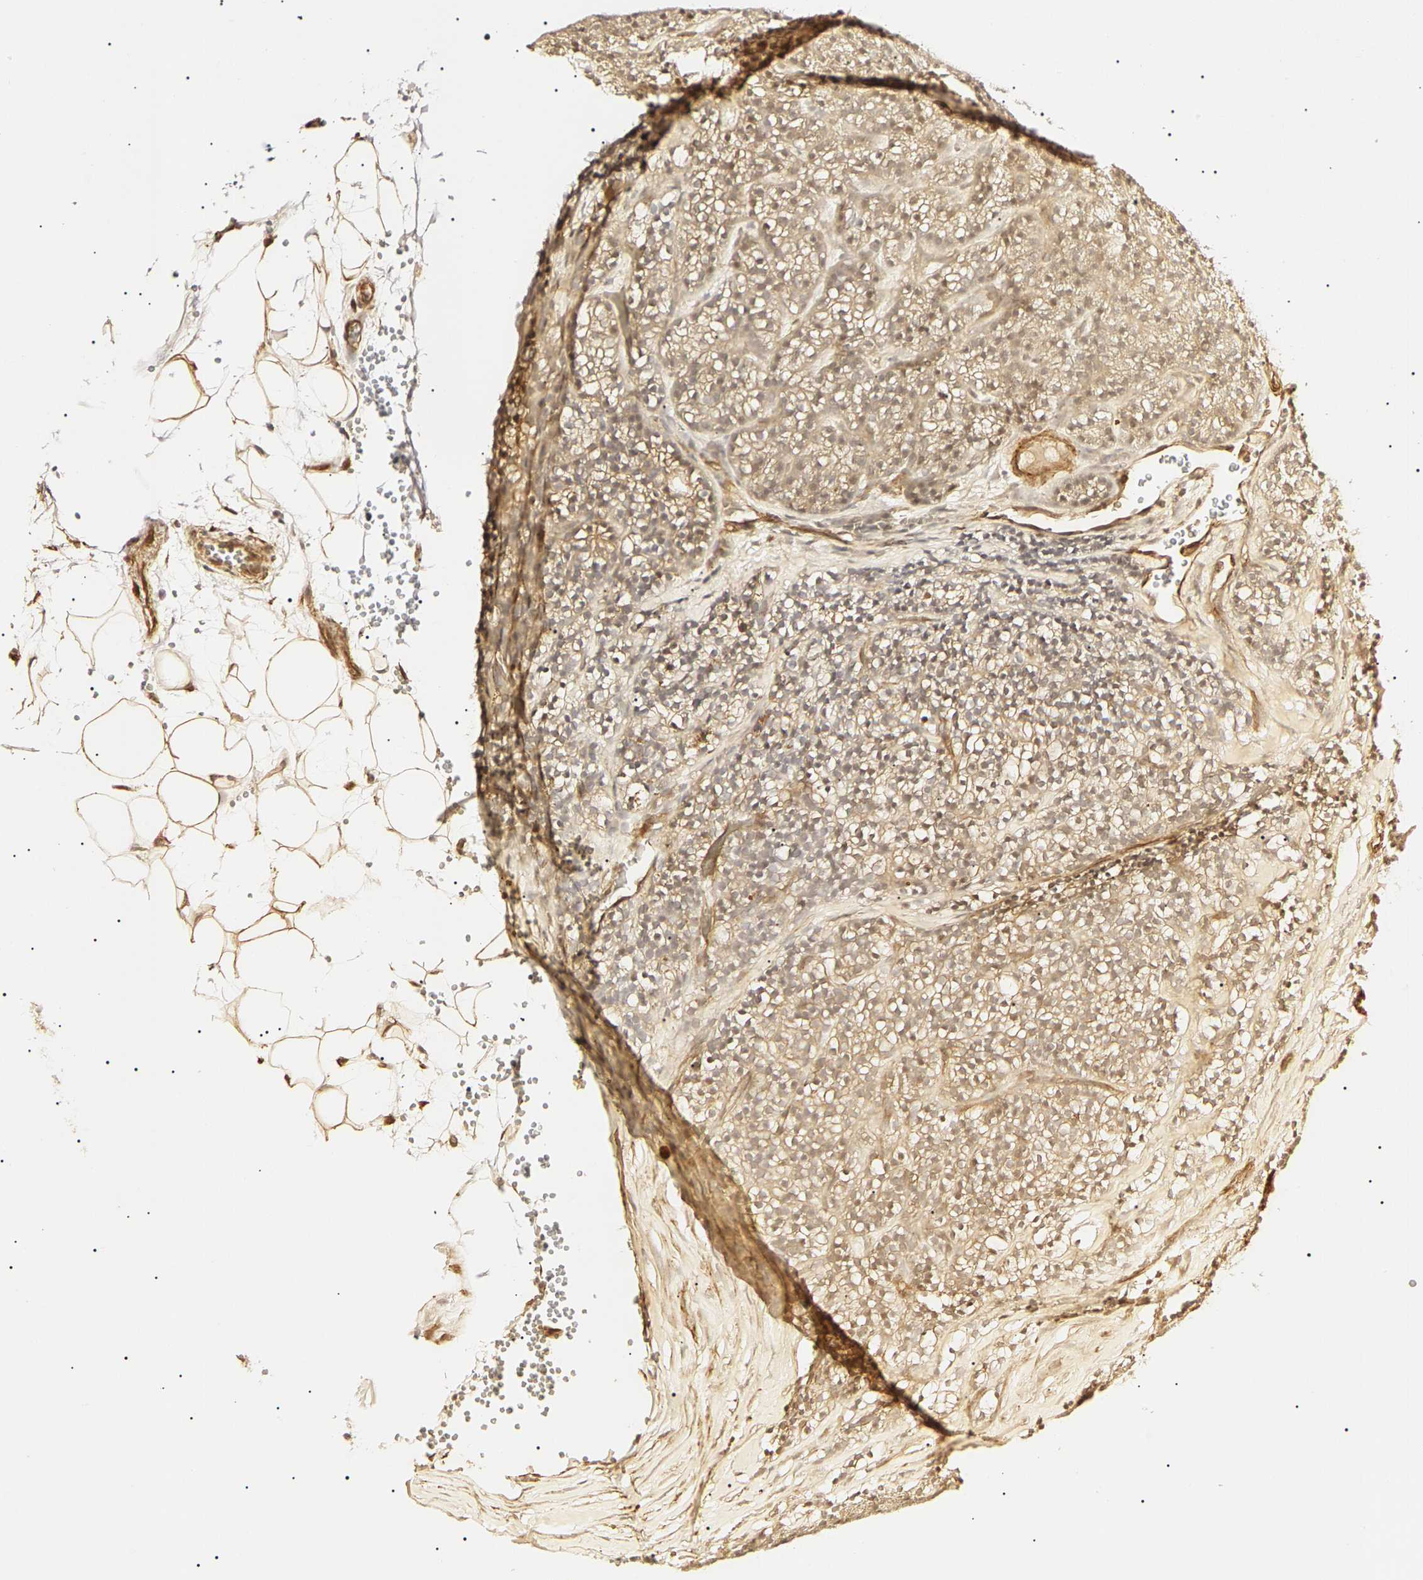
{"staining": {"intensity": "weak", "quantity": "25%-75%", "location": "cytoplasmic/membranous"}, "tissue": "parathyroid gland", "cell_type": "Glandular cells", "image_type": "normal", "snomed": [{"axis": "morphology", "description": "Normal tissue, NOS"}, {"axis": "morphology", "description": "Adenoma, NOS"}, {"axis": "topography", "description": "Parathyroid gland"}], "caption": "Human parathyroid gland stained for a protein (brown) displays weak cytoplasmic/membranous positive staining in approximately 25%-75% of glandular cells.", "gene": "KLHL42", "patient": {"sex": "male", "age": 75}}